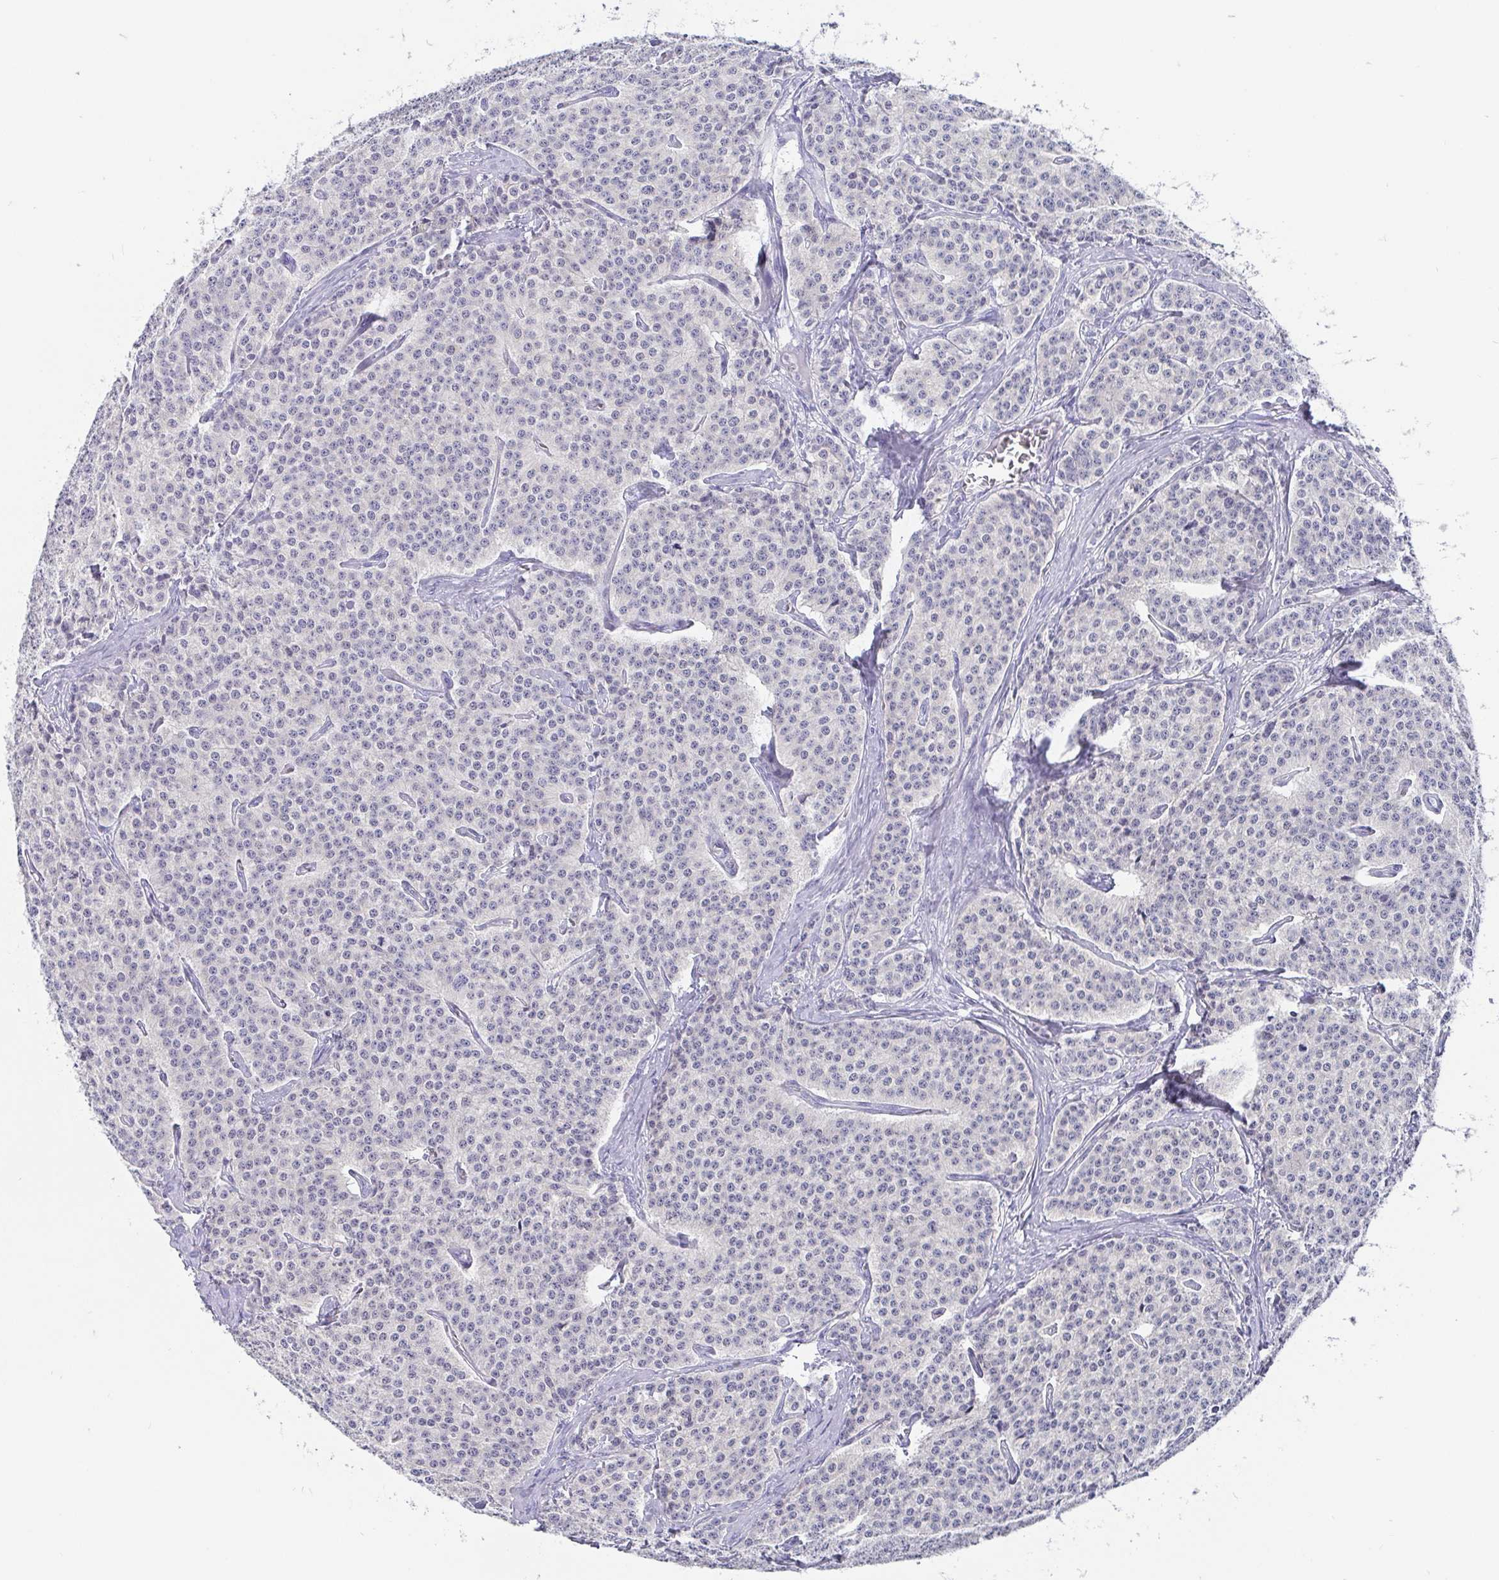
{"staining": {"intensity": "negative", "quantity": "none", "location": "none"}, "tissue": "carcinoid", "cell_type": "Tumor cells", "image_type": "cancer", "snomed": [{"axis": "morphology", "description": "Carcinoid, malignant, NOS"}, {"axis": "topography", "description": "Small intestine"}], "caption": "Immunohistochemical staining of human malignant carcinoid displays no significant positivity in tumor cells.", "gene": "SCGN", "patient": {"sex": "female", "age": 64}}